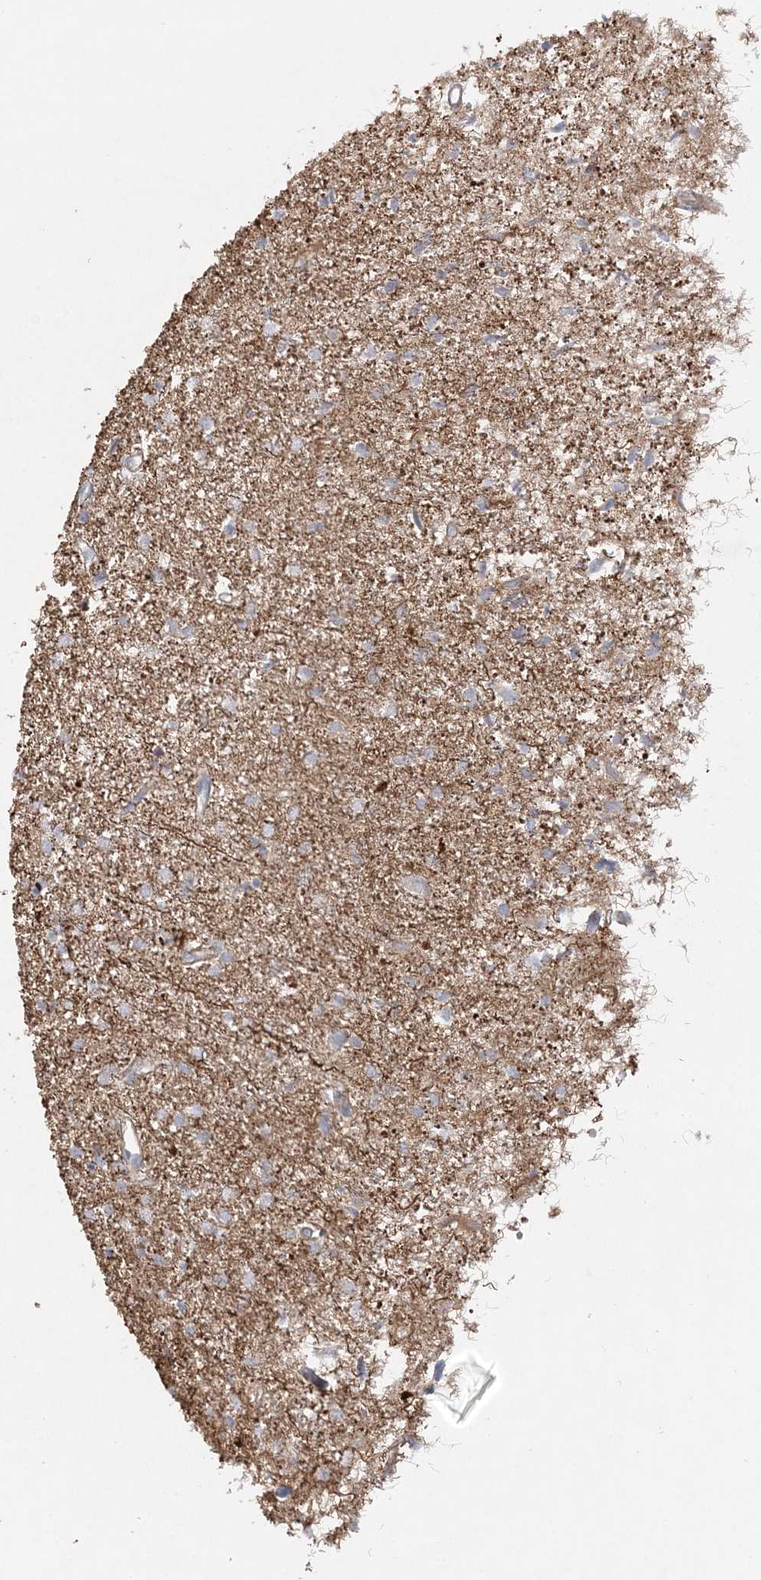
{"staining": {"intensity": "negative", "quantity": "none", "location": "none"}, "tissue": "glioma", "cell_type": "Tumor cells", "image_type": "cancer", "snomed": [{"axis": "morphology", "description": "Glioma, malignant, High grade"}, {"axis": "topography", "description": "Brain"}], "caption": "Tumor cells are negative for brown protein staining in glioma. The staining is performed using DAB brown chromogen with nuclei counter-stained in using hematoxylin.", "gene": "ZFYVE16", "patient": {"sex": "female", "age": 59}}